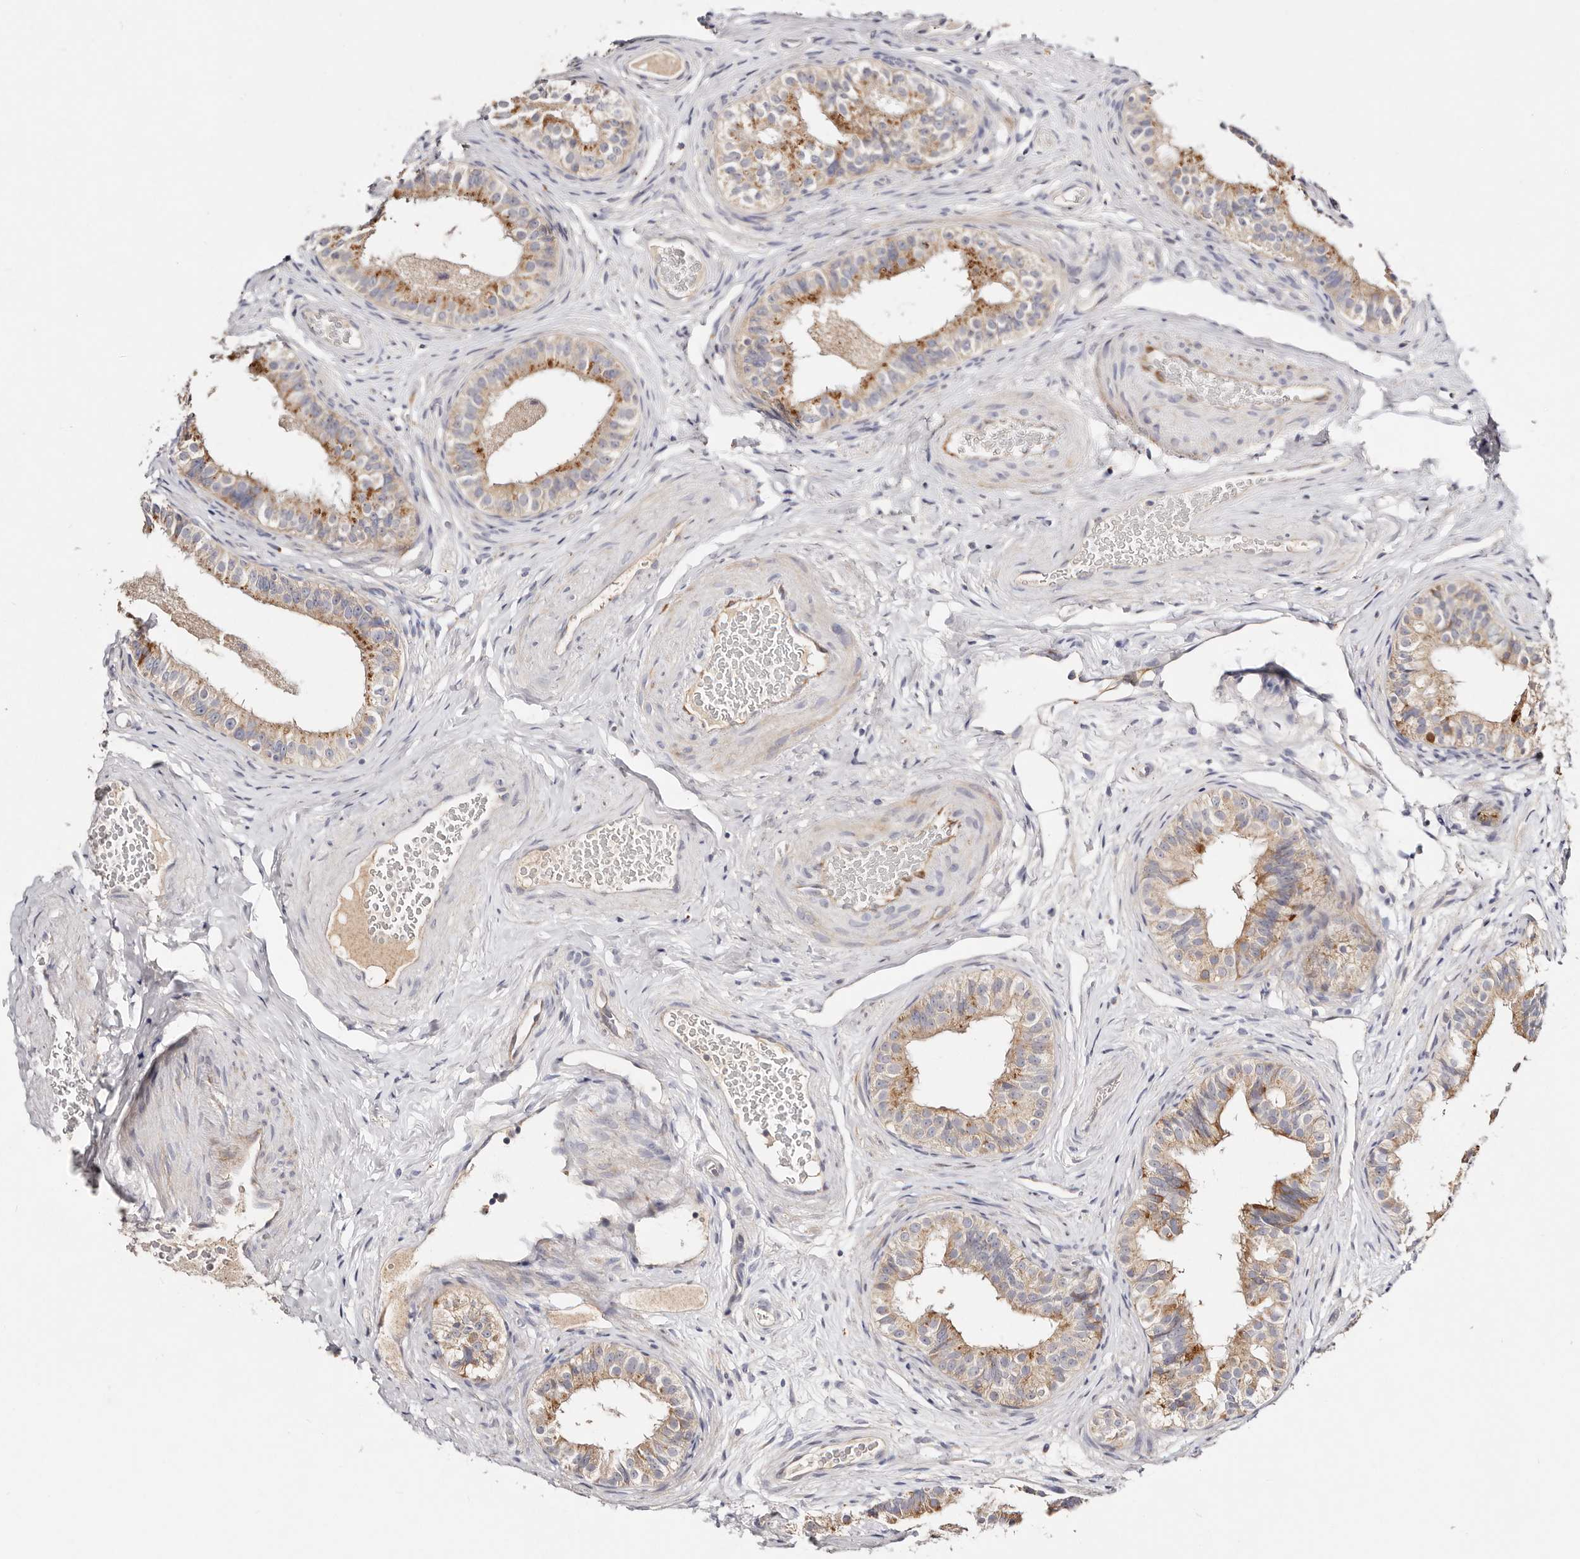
{"staining": {"intensity": "moderate", "quantity": "25%-75%", "location": "cytoplasmic/membranous"}, "tissue": "epididymis", "cell_type": "Glandular cells", "image_type": "normal", "snomed": [{"axis": "morphology", "description": "Normal tissue, NOS"}, {"axis": "topography", "description": "Epididymis"}], "caption": "This photomicrograph reveals immunohistochemistry (IHC) staining of unremarkable epididymis, with medium moderate cytoplasmic/membranous positivity in approximately 25%-75% of glandular cells.", "gene": "VIPAS39", "patient": {"sex": "male", "age": 49}}